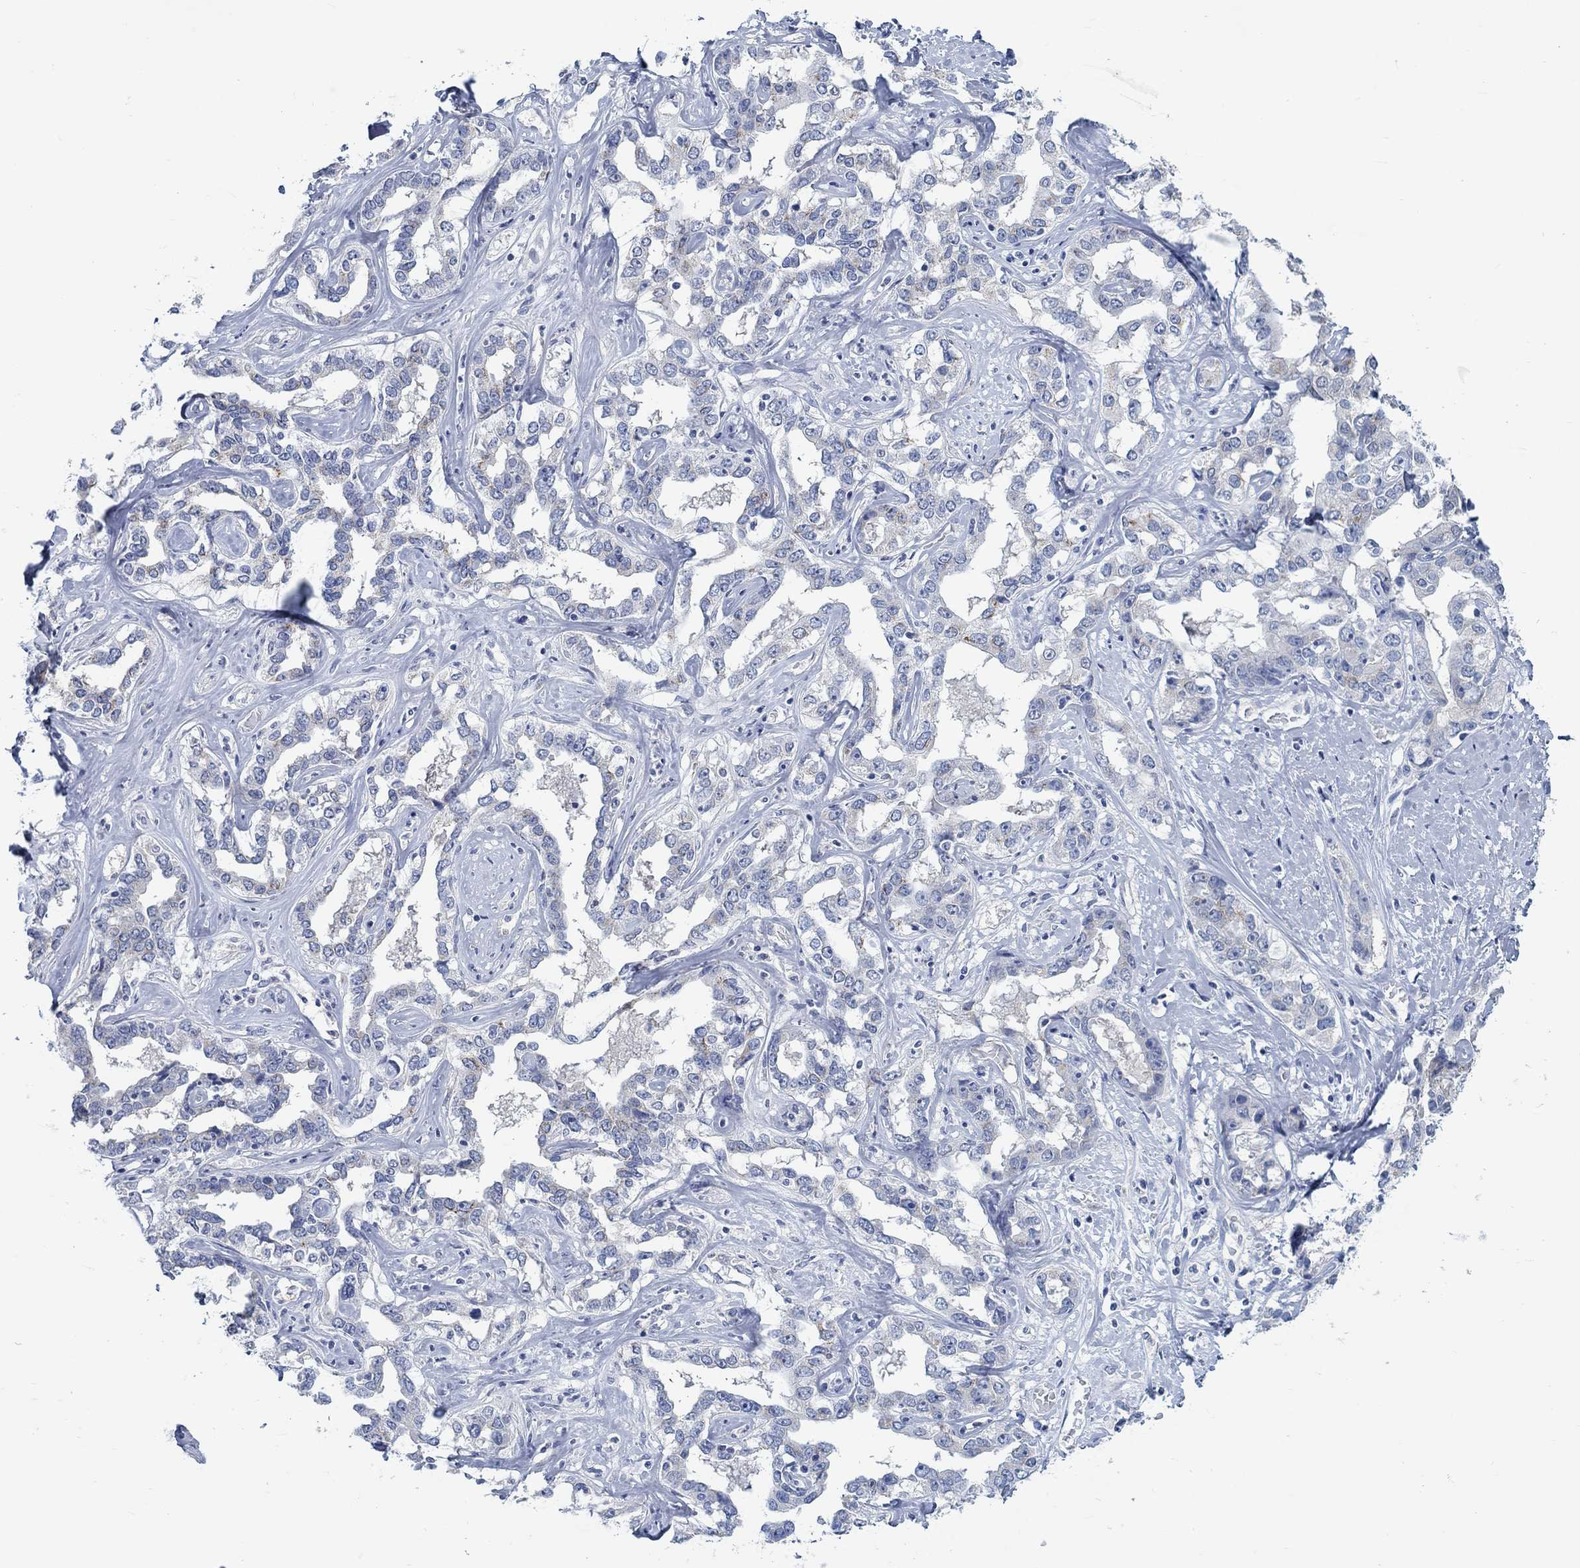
{"staining": {"intensity": "negative", "quantity": "none", "location": "none"}, "tissue": "liver cancer", "cell_type": "Tumor cells", "image_type": "cancer", "snomed": [{"axis": "morphology", "description": "Cholangiocarcinoma"}, {"axis": "topography", "description": "Liver"}], "caption": "An immunohistochemistry image of liver cancer (cholangiocarcinoma) is shown. There is no staining in tumor cells of liver cancer (cholangiocarcinoma). (Stains: DAB (3,3'-diaminobenzidine) immunohistochemistry (IHC) with hematoxylin counter stain, Microscopy: brightfield microscopy at high magnification).", "gene": "TEKT4", "patient": {"sex": "male", "age": 59}}